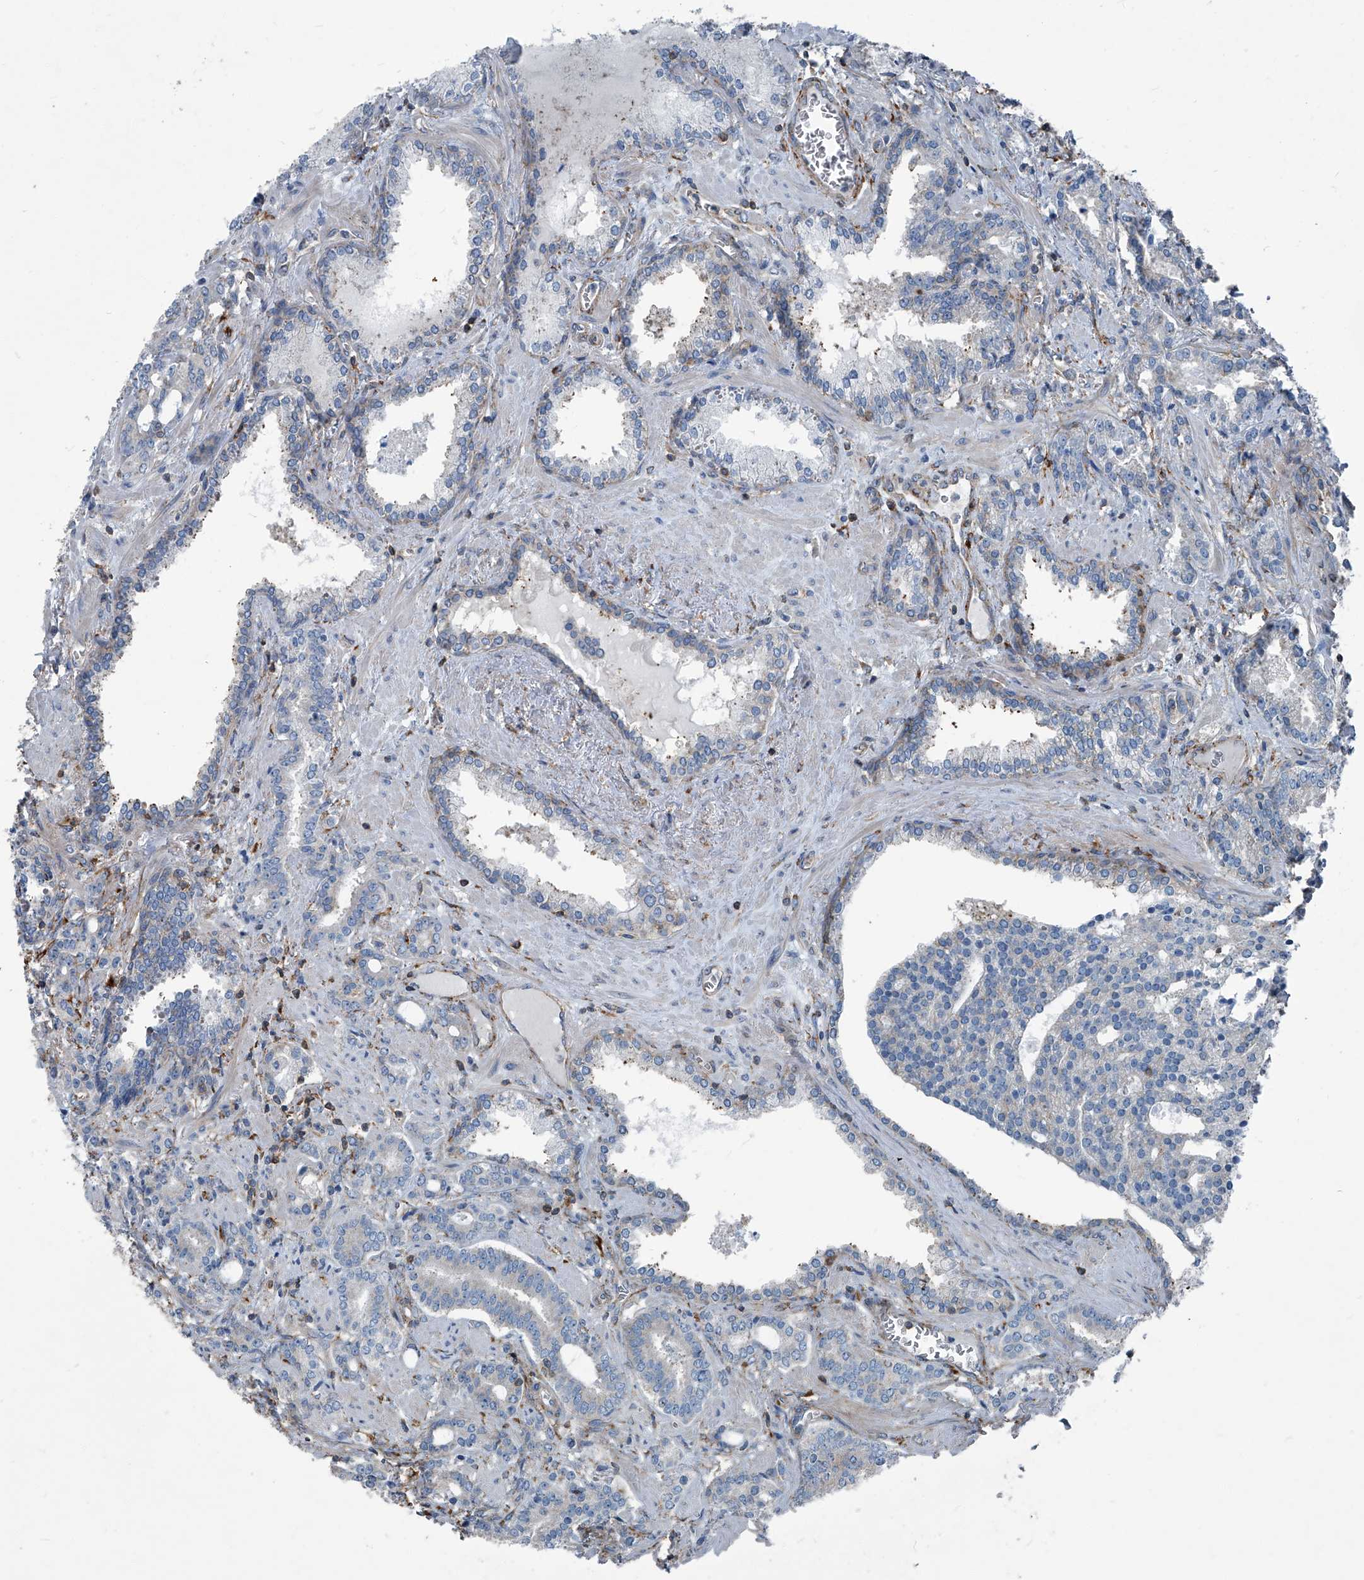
{"staining": {"intensity": "weak", "quantity": "<25%", "location": "cytoplasmic/membranous"}, "tissue": "prostate cancer", "cell_type": "Tumor cells", "image_type": "cancer", "snomed": [{"axis": "morphology", "description": "Adenocarcinoma, High grade"}, {"axis": "topography", "description": "Prostate and seminal vesicle, NOS"}], "caption": "There is no significant staining in tumor cells of prostate high-grade adenocarcinoma. (DAB immunohistochemistry with hematoxylin counter stain).", "gene": "SEPTIN7", "patient": {"sex": "male", "age": 67}}